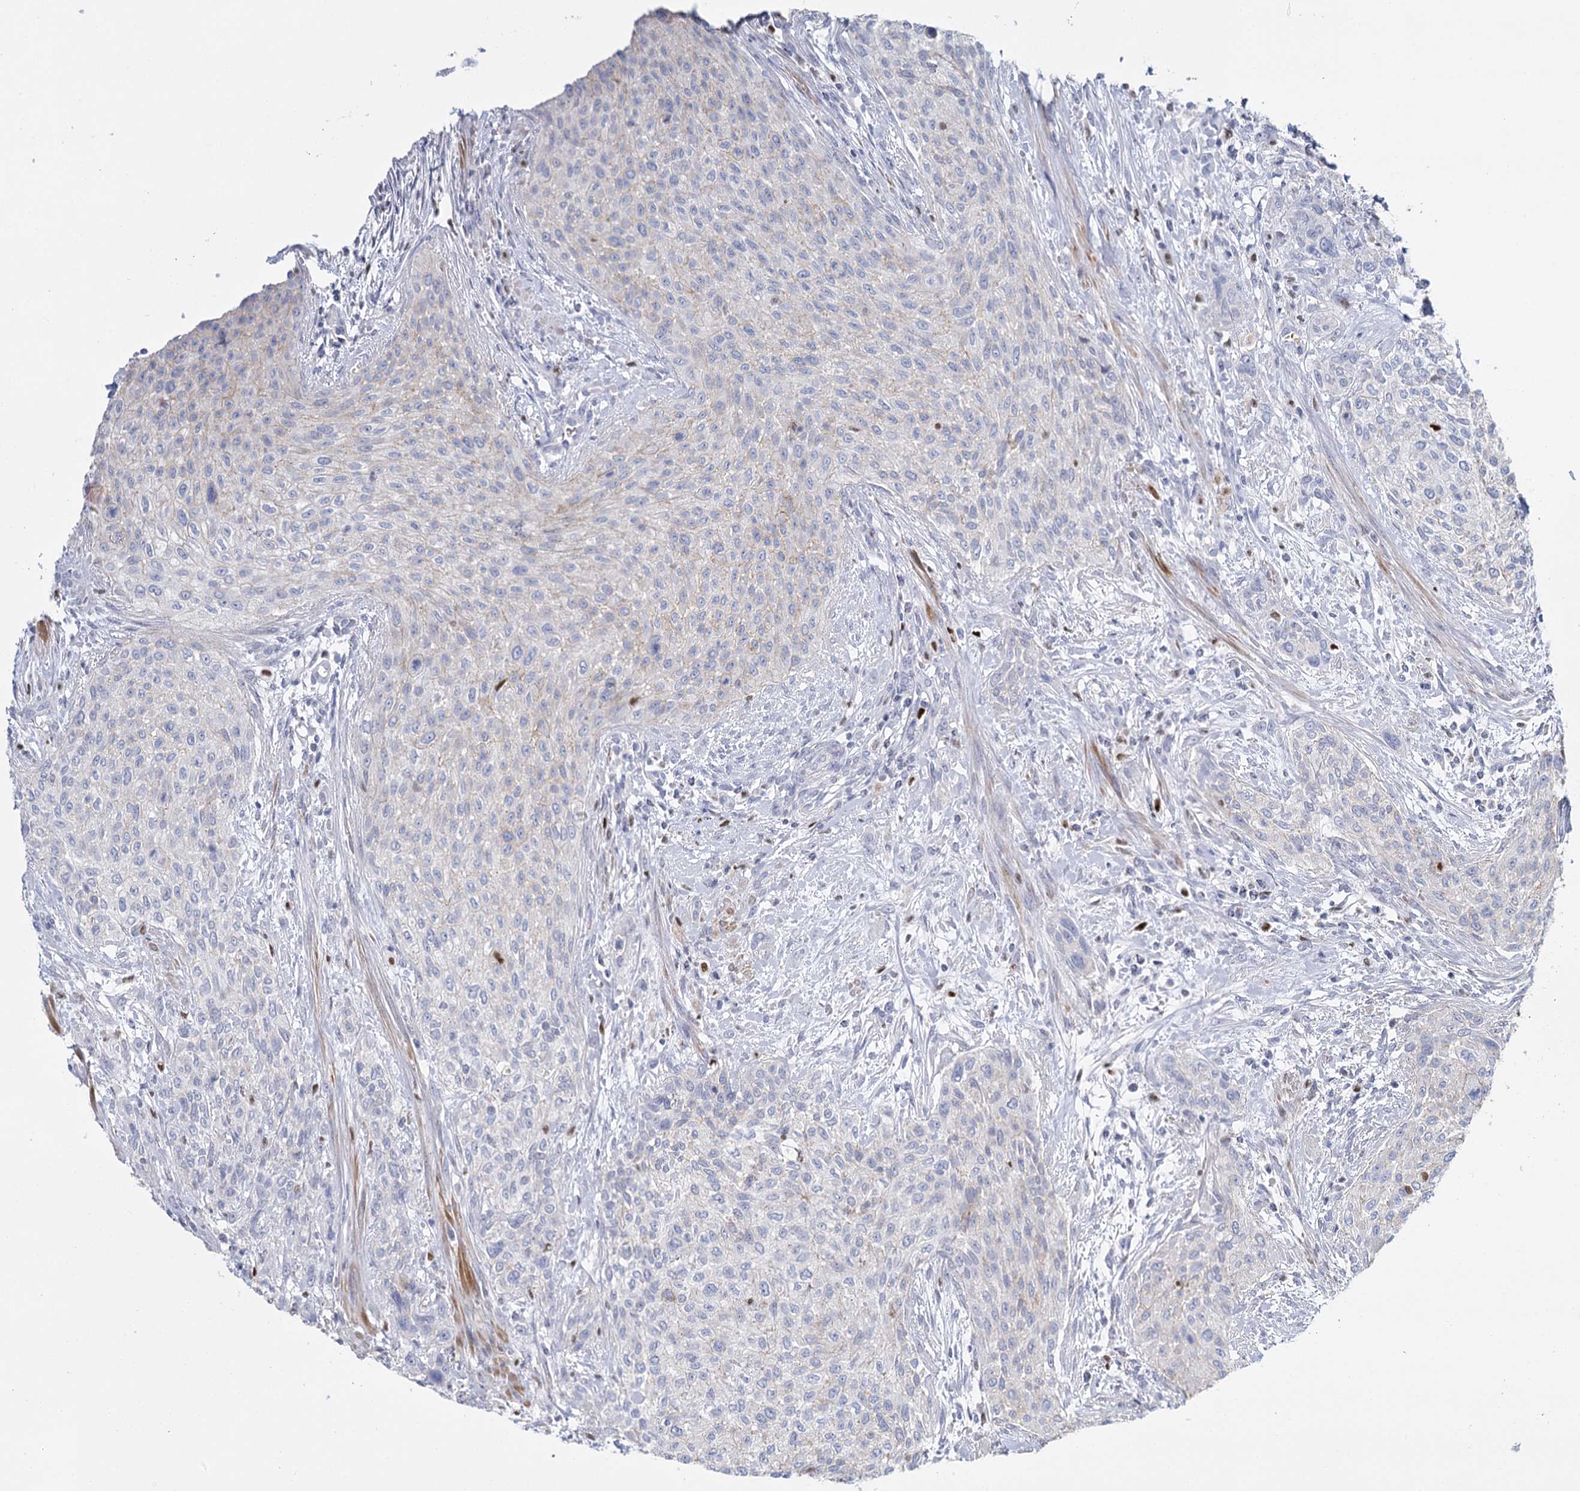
{"staining": {"intensity": "negative", "quantity": "none", "location": "none"}, "tissue": "urothelial cancer", "cell_type": "Tumor cells", "image_type": "cancer", "snomed": [{"axis": "morphology", "description": "Normal tissue, NOS"}, {"axis": "morphology", "description": "Urothelial carcinoma, NOS"}, {"axis": "topography", "description": "Urinary bladder"}, {"axis": "topography", "description": "Peripheral nerve tissue"}], "caption": "This is a histopathology image of immunohistochemistry staining of urothelial cancer, which shows no staining in tumor cells.", "gene": "IGSF3", "patient": {"sex": "male", "age": 35}}